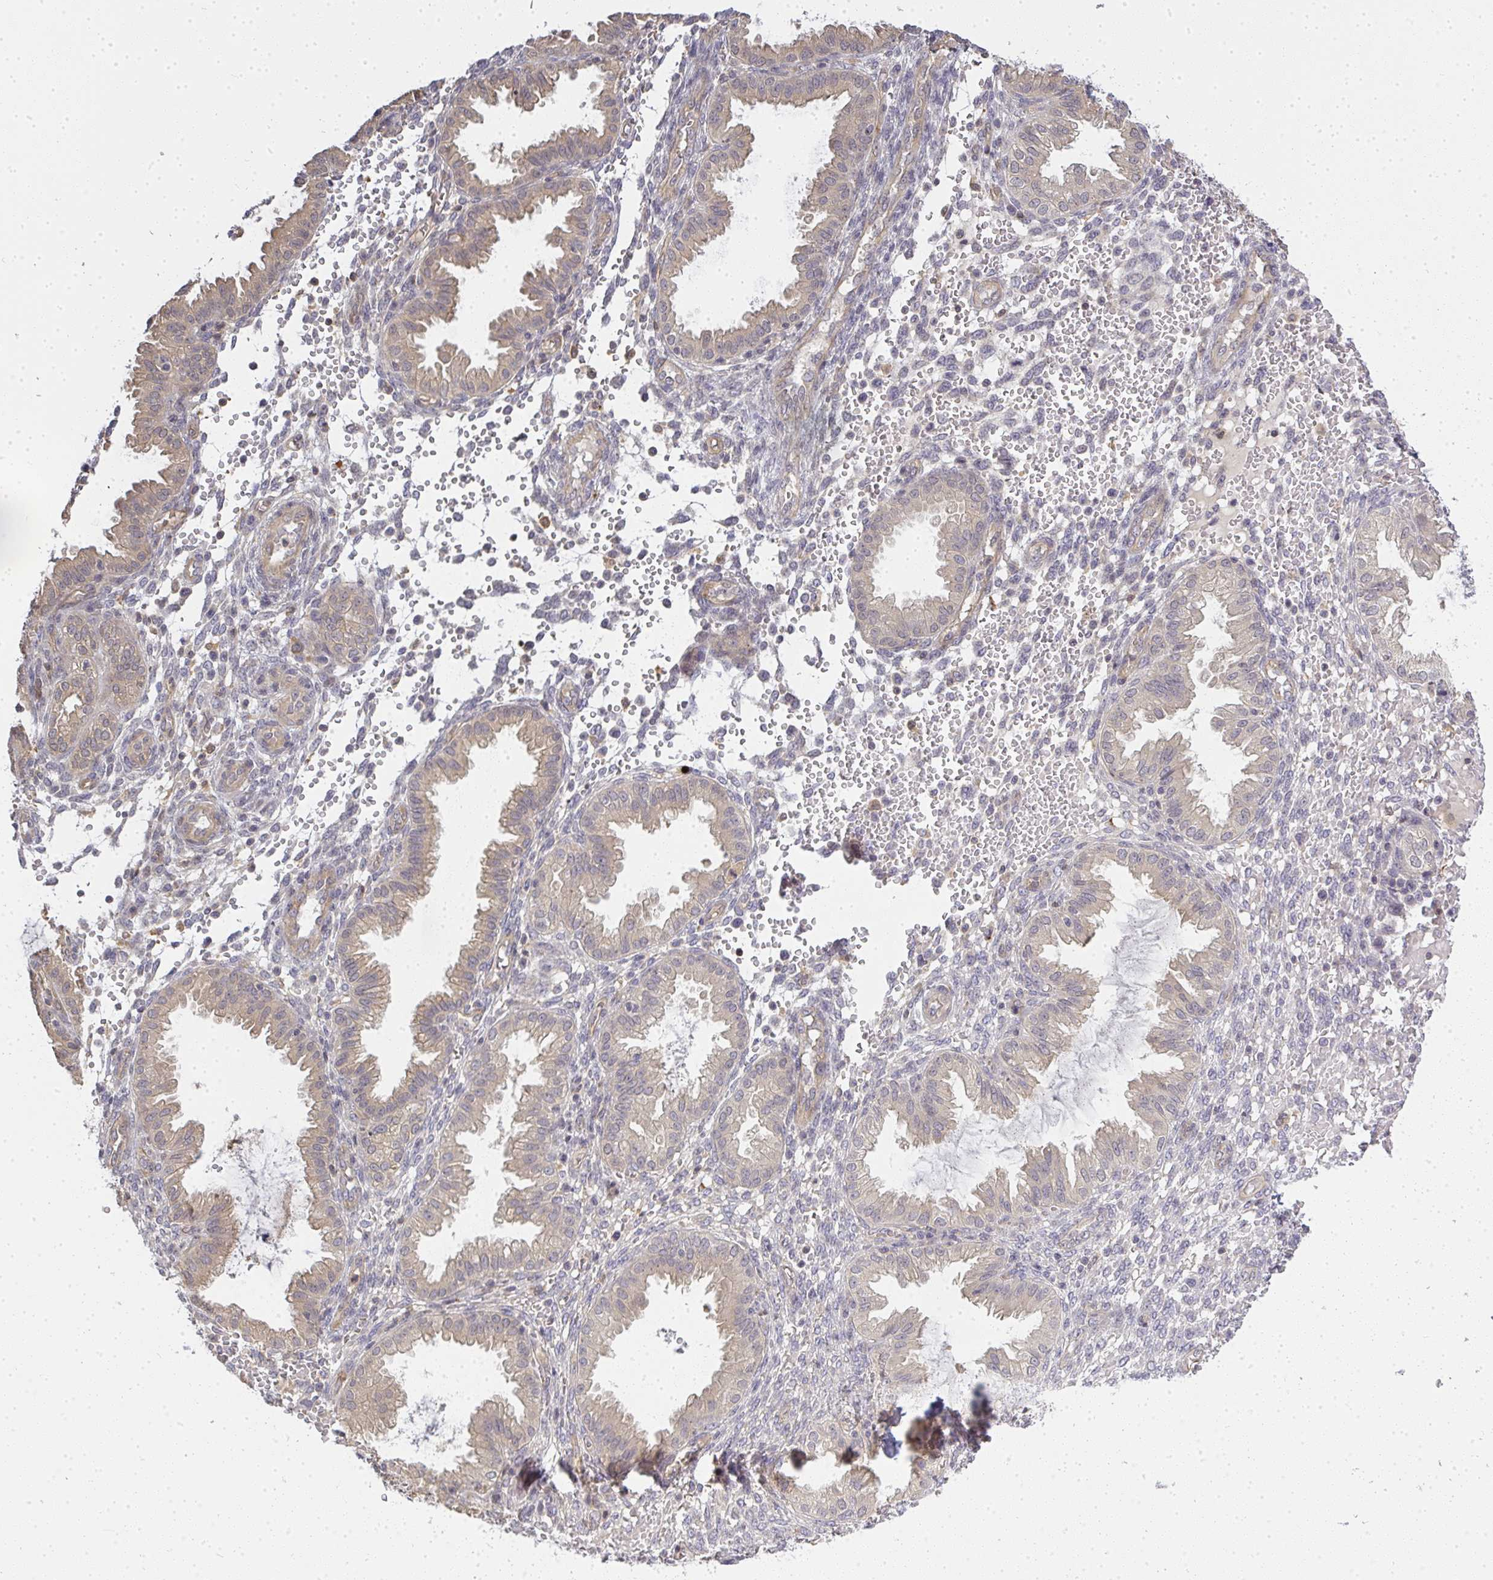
{"staining": {"intensity": "negative", "quantity": "none", "location": "none"}, "tissue": "endometrium", "cell_type": "Cells in endometrial stroma", "image_type": "normal", "snomed": [{"axis": "morphology", "description": "Normal tissue, NOS"}, {"axis": "topography", "description": "Endometrium"}], "caption": "This is a image of immunohistochemistry (IHC) staining of normal endometrium, which shows no staining in cells in endometrial stroma.", "gene": "GSDMB", "patient": {"sex": "female", "age": 33}}